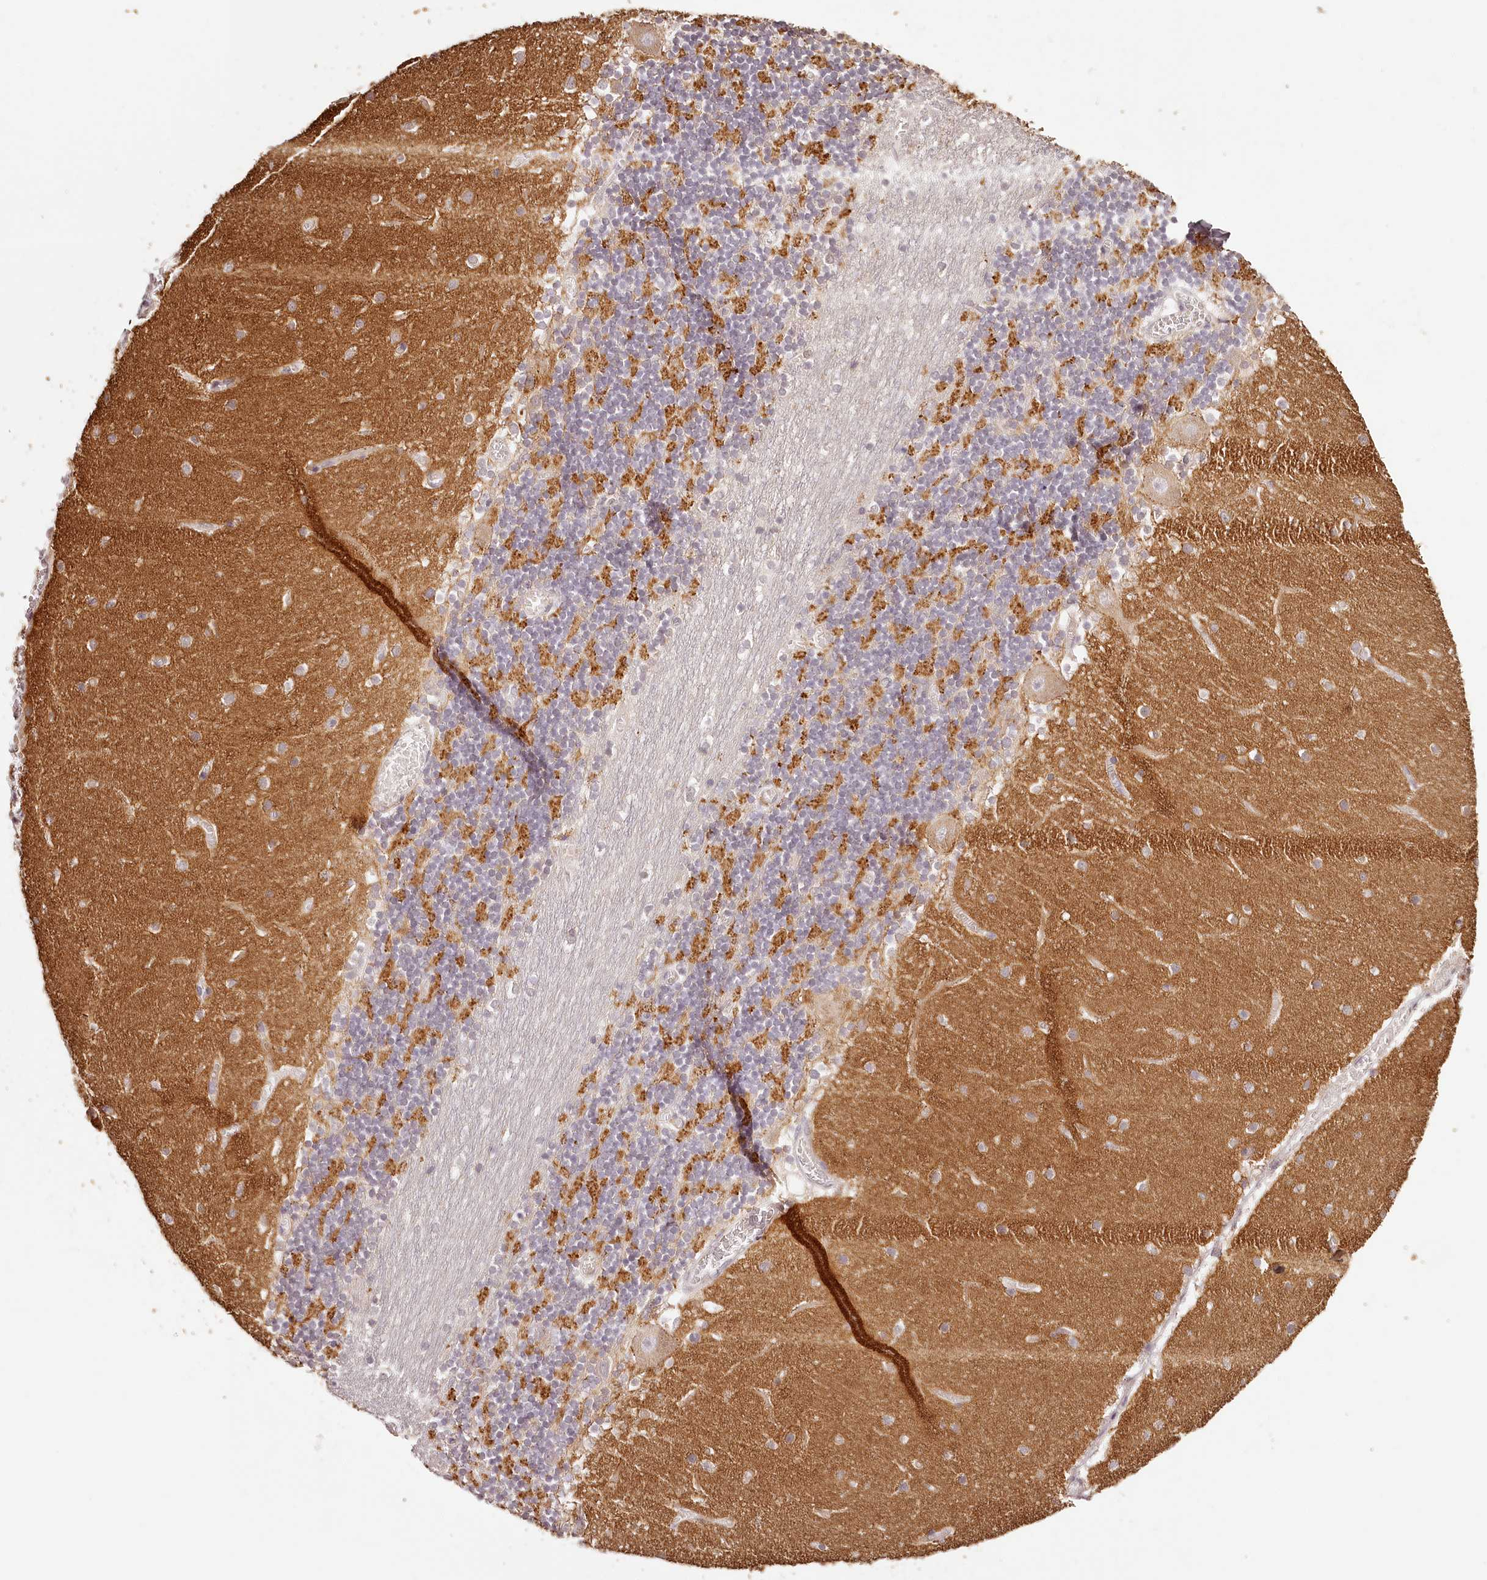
{"staining": {"intensity": "strong", "quantity": "<25%", "location": "cytoplasmic/membranous"}, "tissue": "cerebellum", "cell_type": "Cells in granular layer", "image_type": "normal", "snomed": [{"axis": "morphology", "description": "Normal tissue, NOS"}, {"axis": "topography", "description": "Cerebellum"}], "caption": "Protein expression analysis of benign cerebellum demonstrates strong cytoplasmic/membranous positivity in approximately <25% of cells in granular layer.", "gene": "SYNGR1", "patient": {"sex": "female", "age": 28}}